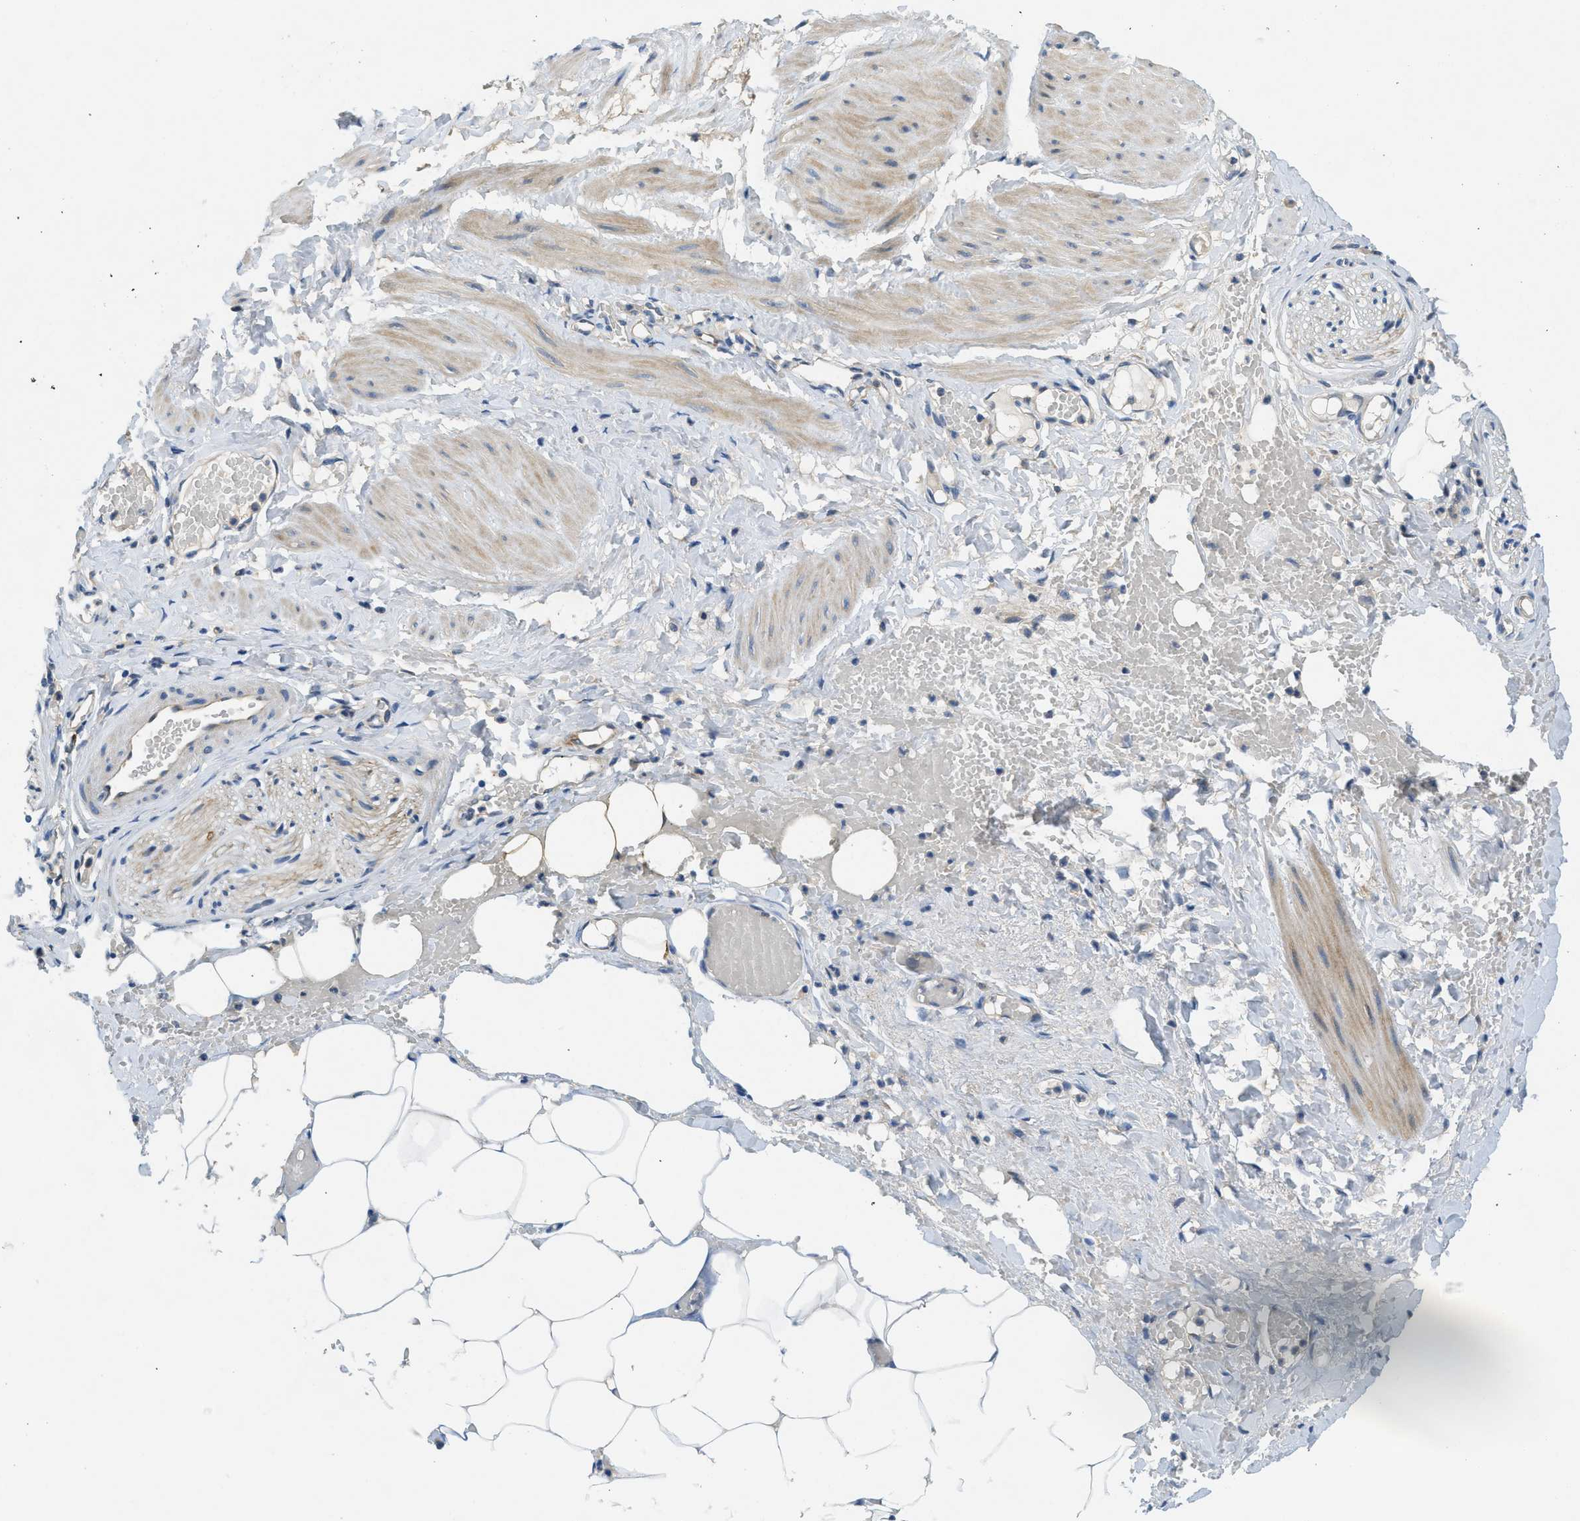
{"staining": {"intensity": "negative", "quantity": "none", "location": "none"}, "tissue": "adipose tissue", "cell_type": "Adipocytes", "image_type": "normal", "snomed": [{"axis": "morphology", "description": "Normal tissue, NOS"}, {"axis": "topography", "description": "Soft tissue"}, {"axis": "topography", "description": "Vascular tissue"}], "caption": "This is an immunohistochemistry (IHC) micrograph of normal human adipose tissue. There is no staining in adipocytes.", "gene": "RIPK2", "patient": {"sex": "female", "age": 35}}